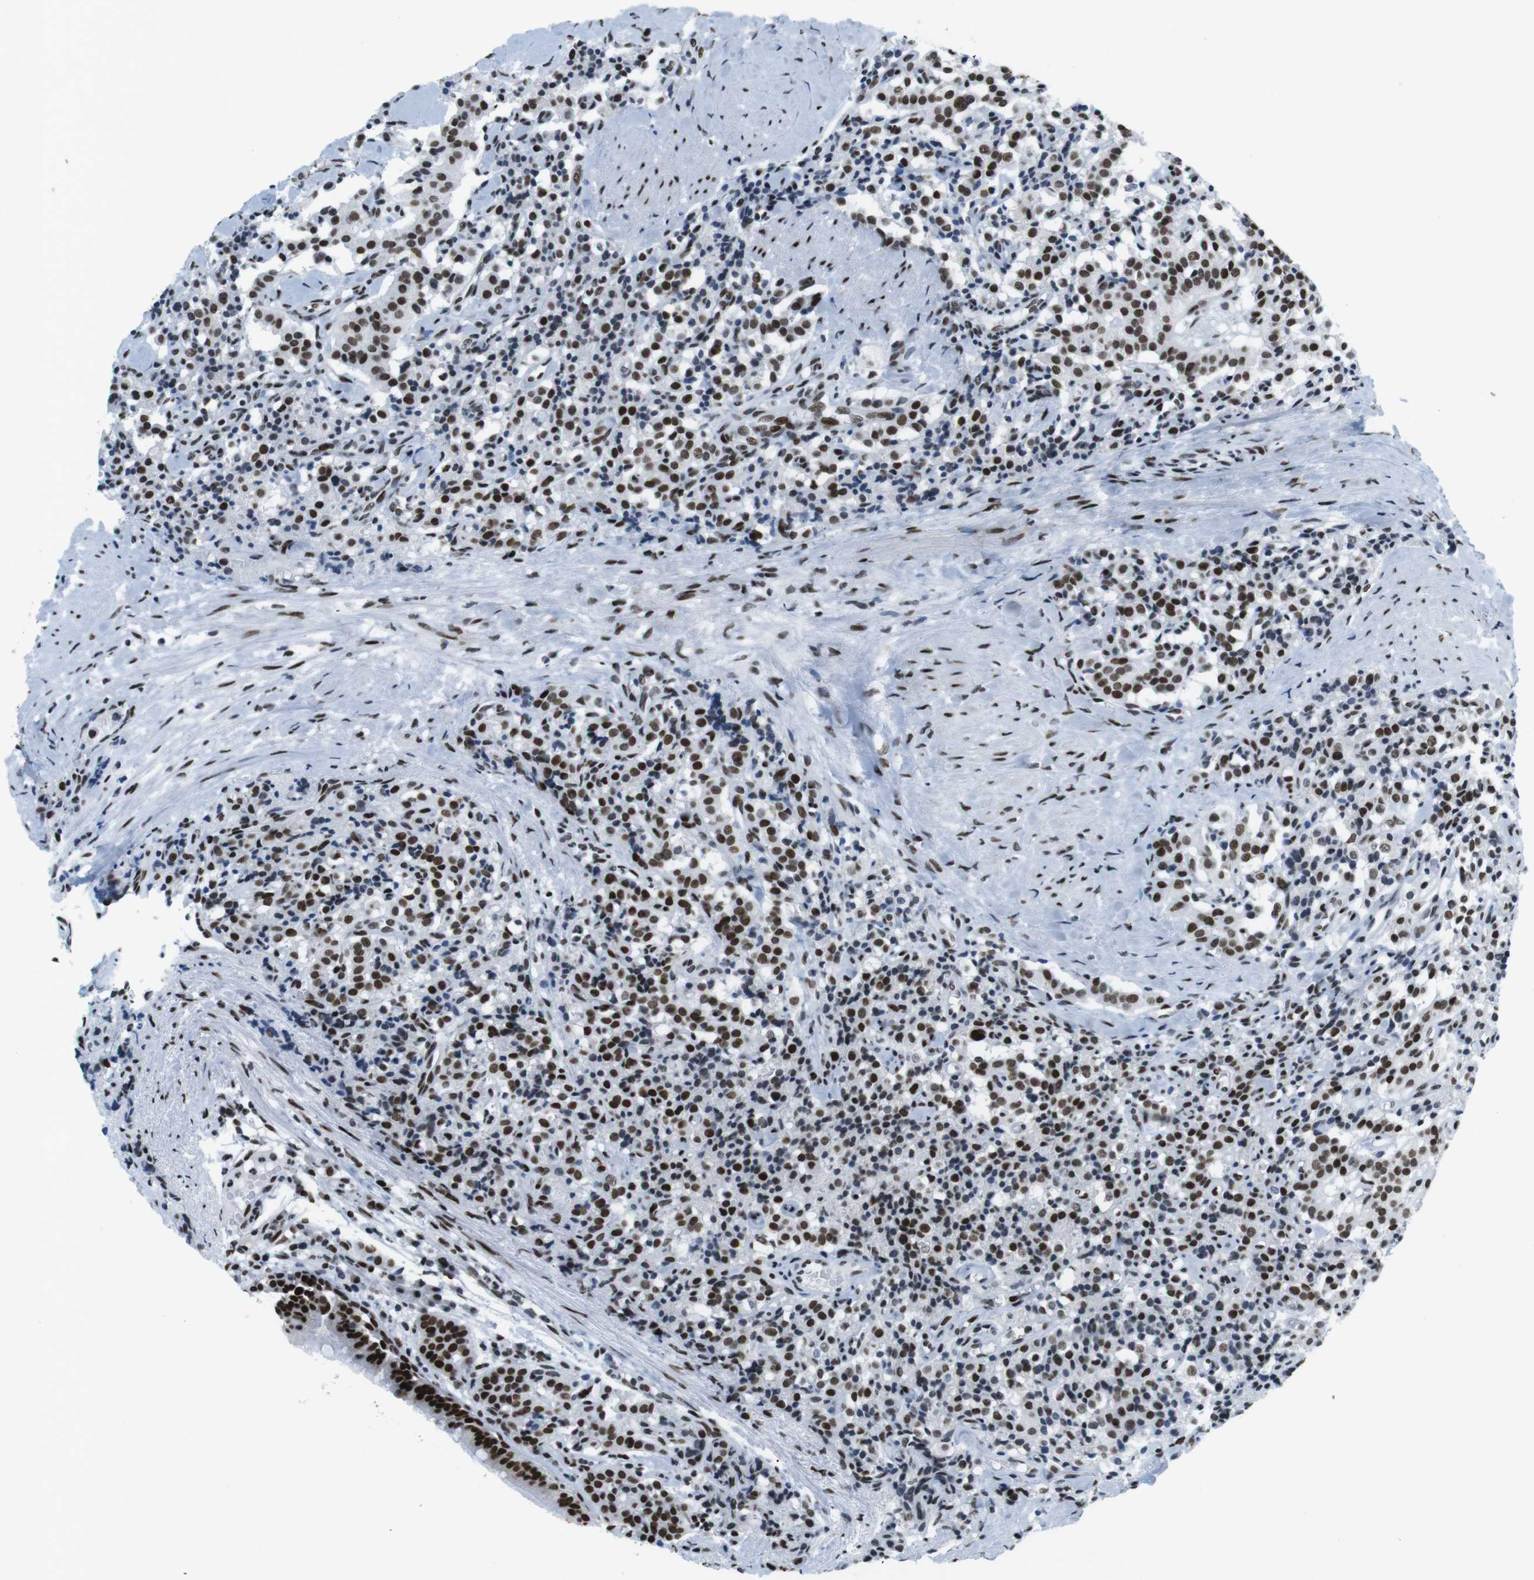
{"staining": {"intensity": "strong", "quantity": ">75%", "location": "nuclear"}, "tissue": "carcinoid", "cell_type": "Tumor cells", "image_type": "cancer", "snomed": [{"axis": "morphology", "description": "Carcinoid, malignant, NOS"}, {"axis": "topography", "description": "Lung"}], "caption": "A high amount of strong nuclear positivity is appreciated in approximately >75% of tumor cells in carcinoid tissue. Nuclei are stained in blue.", "gene": "CITED2", "patient": {"sex": "male", "age": 30}}